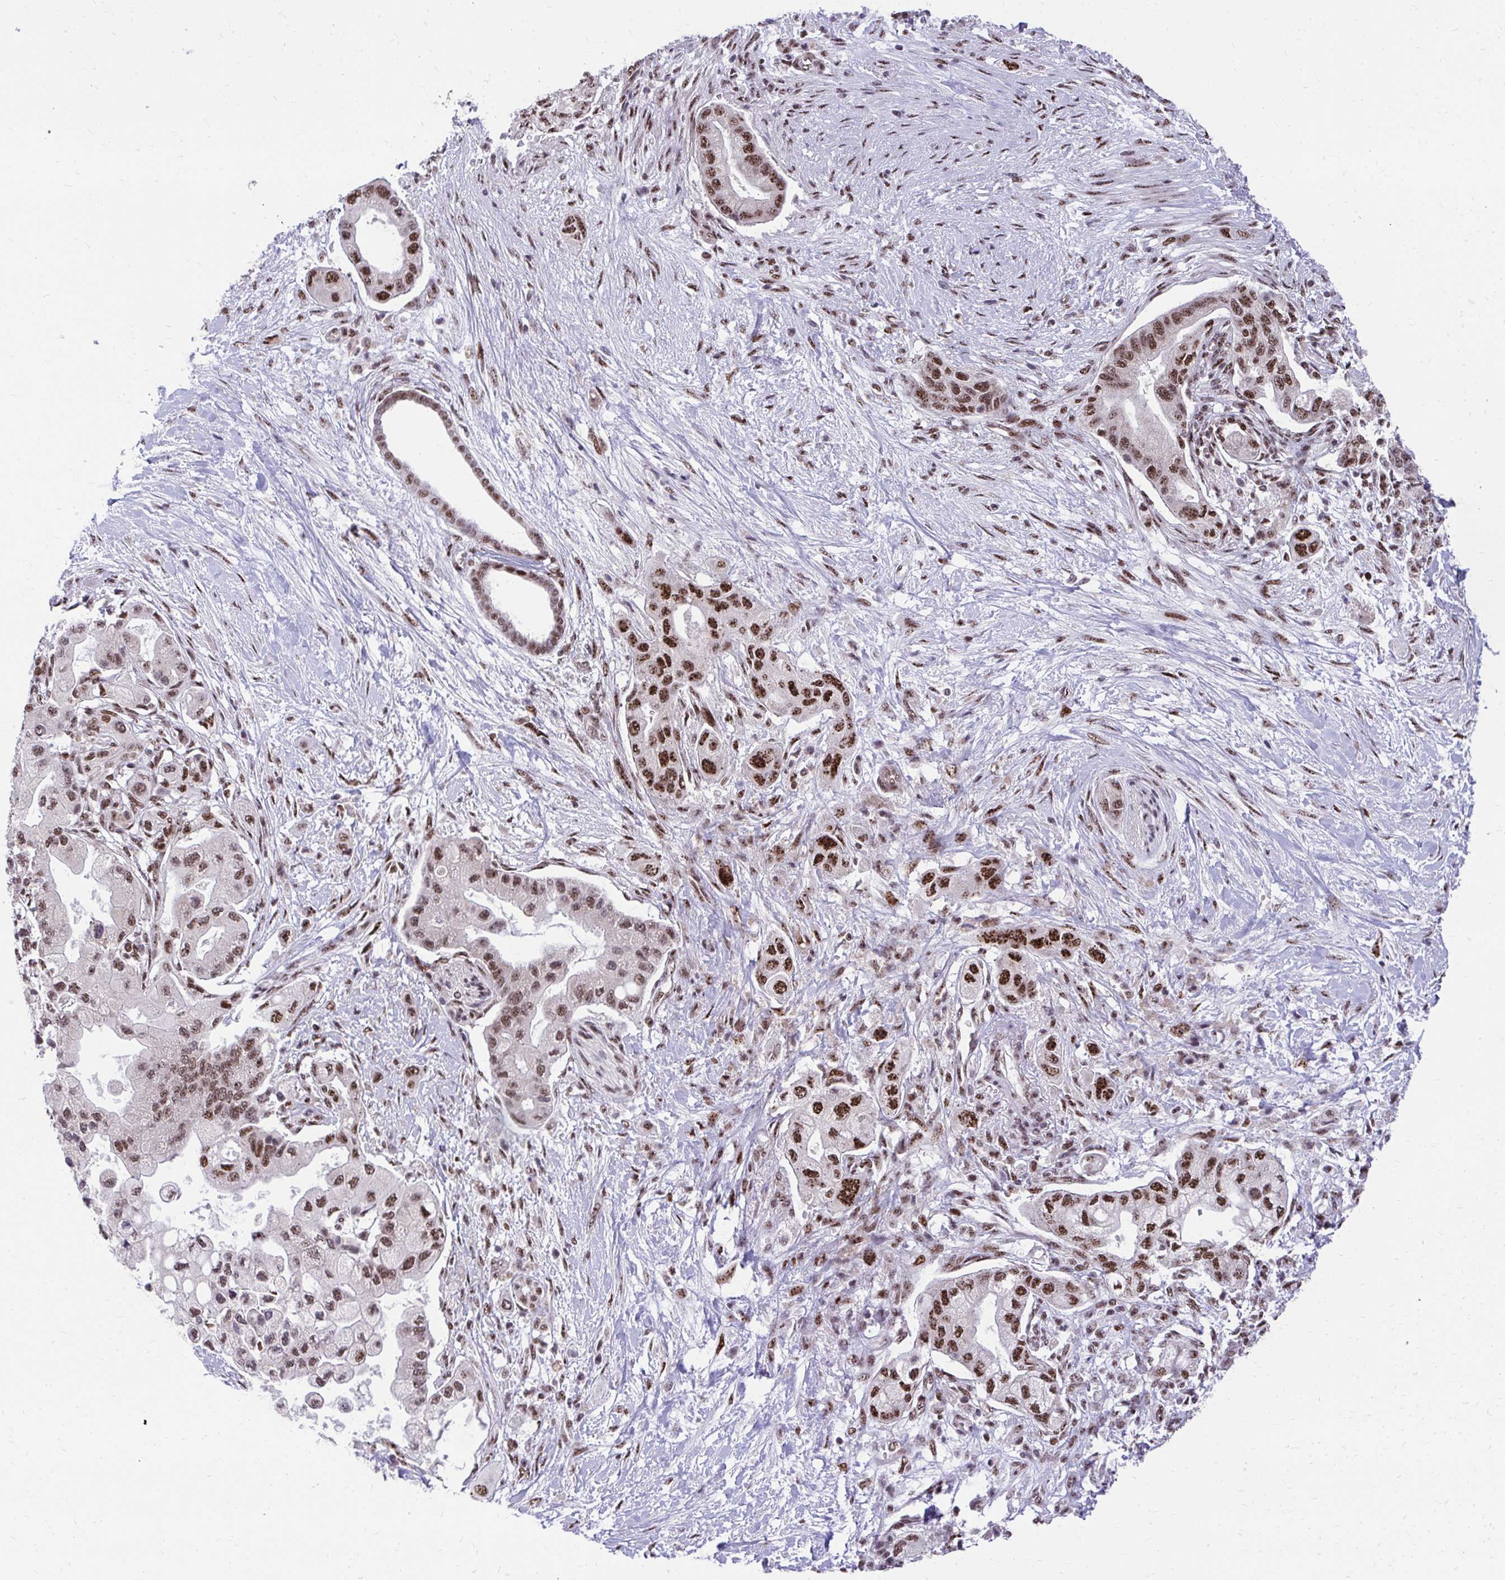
{"staining": {"intensity": "strong", "quantity": ">75%", "location": "nuclear"}, "tissue": "pancreatic cancer", "cell_type": "Tumor cells", "image_type": "cancer", "snomed": [{"axis": "morphology", "description": "Adenocarcinoma, NOS"}, {"axis": "topography", "description": "Pancreas"}], "caption": "An immunohistochemistry (IHC) photomicrograph of neoplastic tissue is shown. Protein staining in brown shows strong nuclear positivity in adenocarcinoma (pancreatic) within tumor cells. Ihc stains the protein in brown and the nuclei are stained blue.", "gene": "HOXA4", "patient": {"sex": "male", "age": 57}}